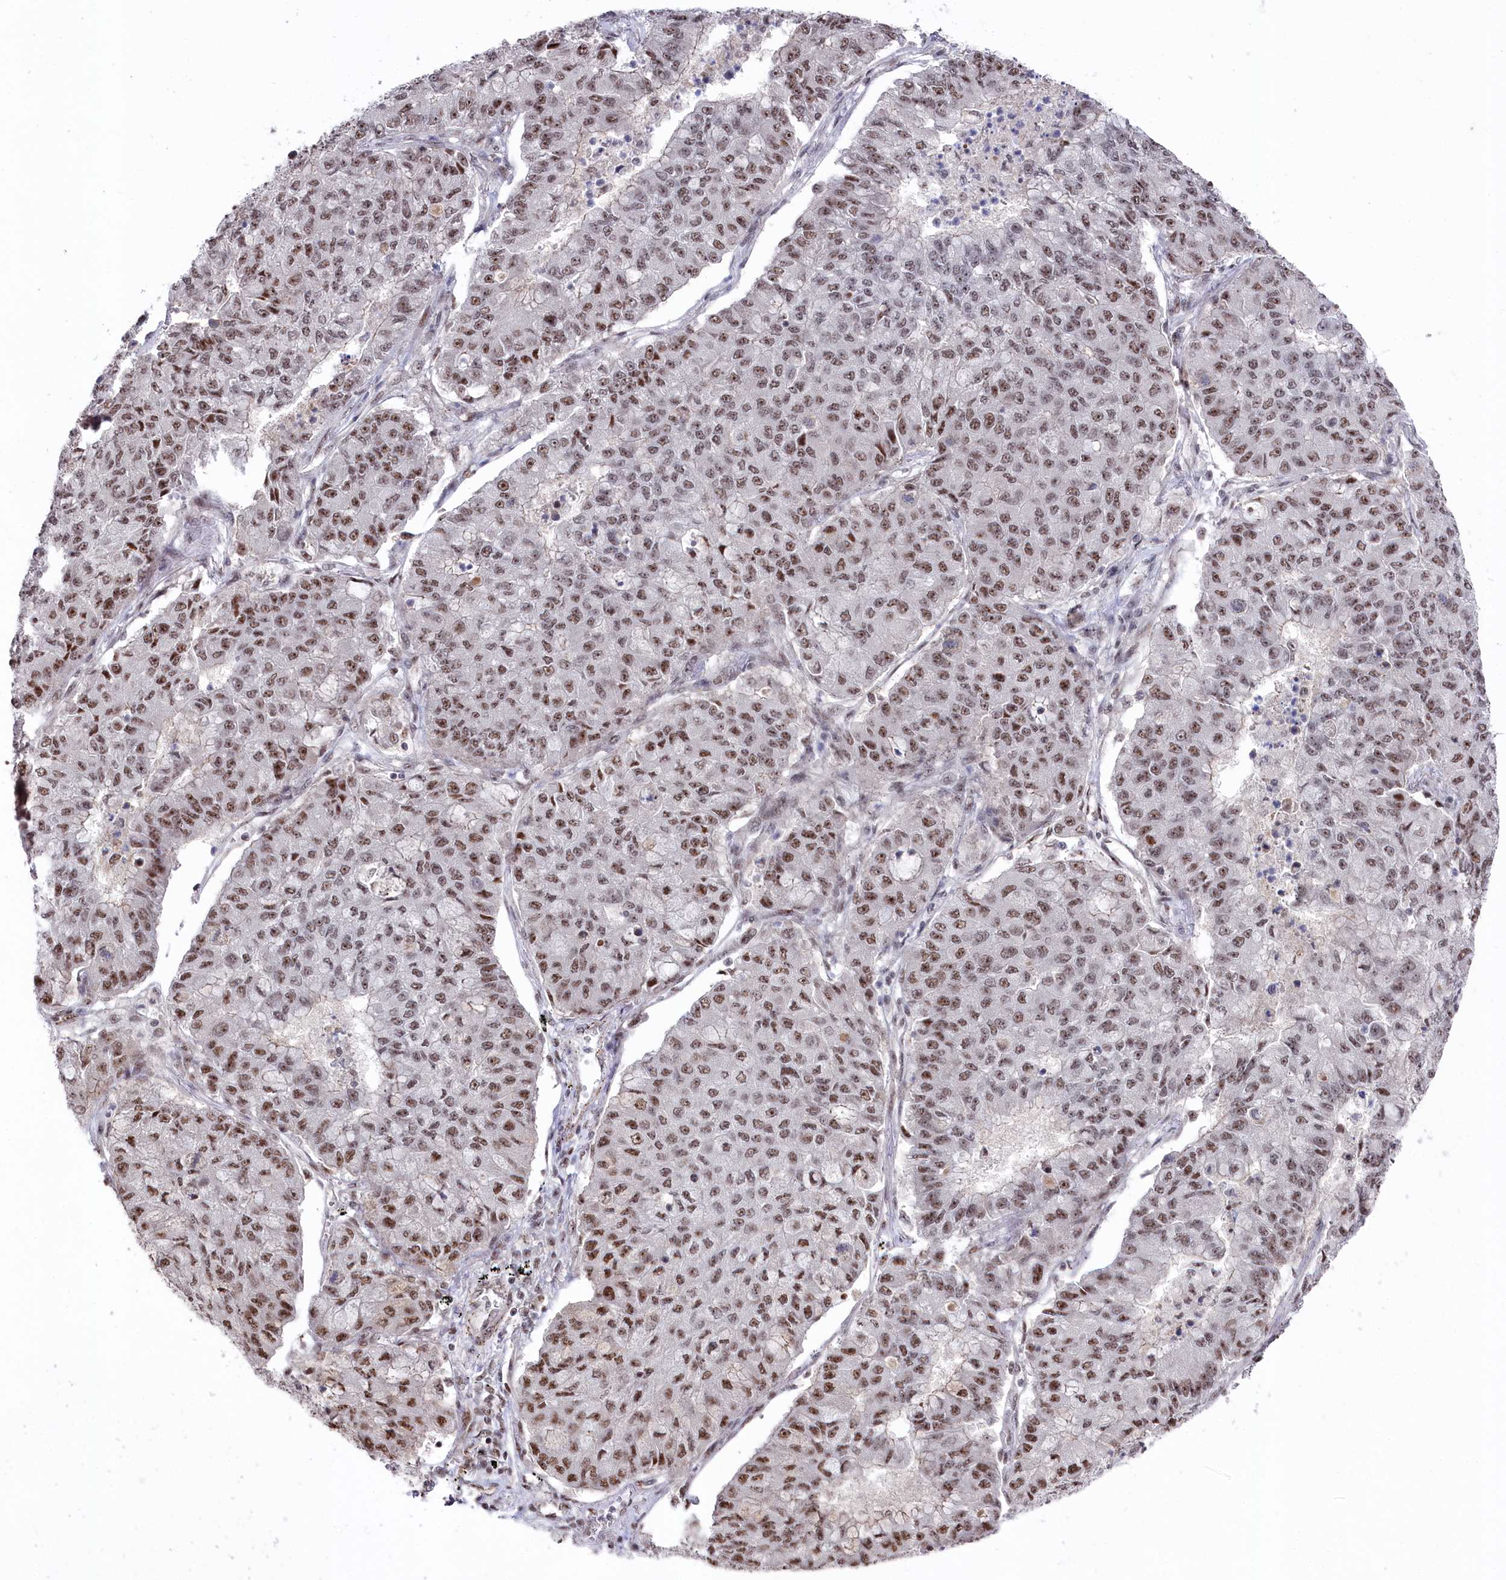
{"staining": {"intensity": "moderate", "quantity": ">75%", "location": "nuclear"}, "tissue": "lung cancer", "cell_type": "Tumor cells", "image_type": "cancer", "snomed": [{"axis": "morphology", "description": "Squamous cell carcinoma, NOS"}, {"axis": "topography", "description": "Lung"}], "caption": "Lung squamous cell carcinoma tissue shows moderate nuclear staining in about >75% of tumor cells", "gene": "POLR2H", "patient": {"sex": "male", "age": 74}}